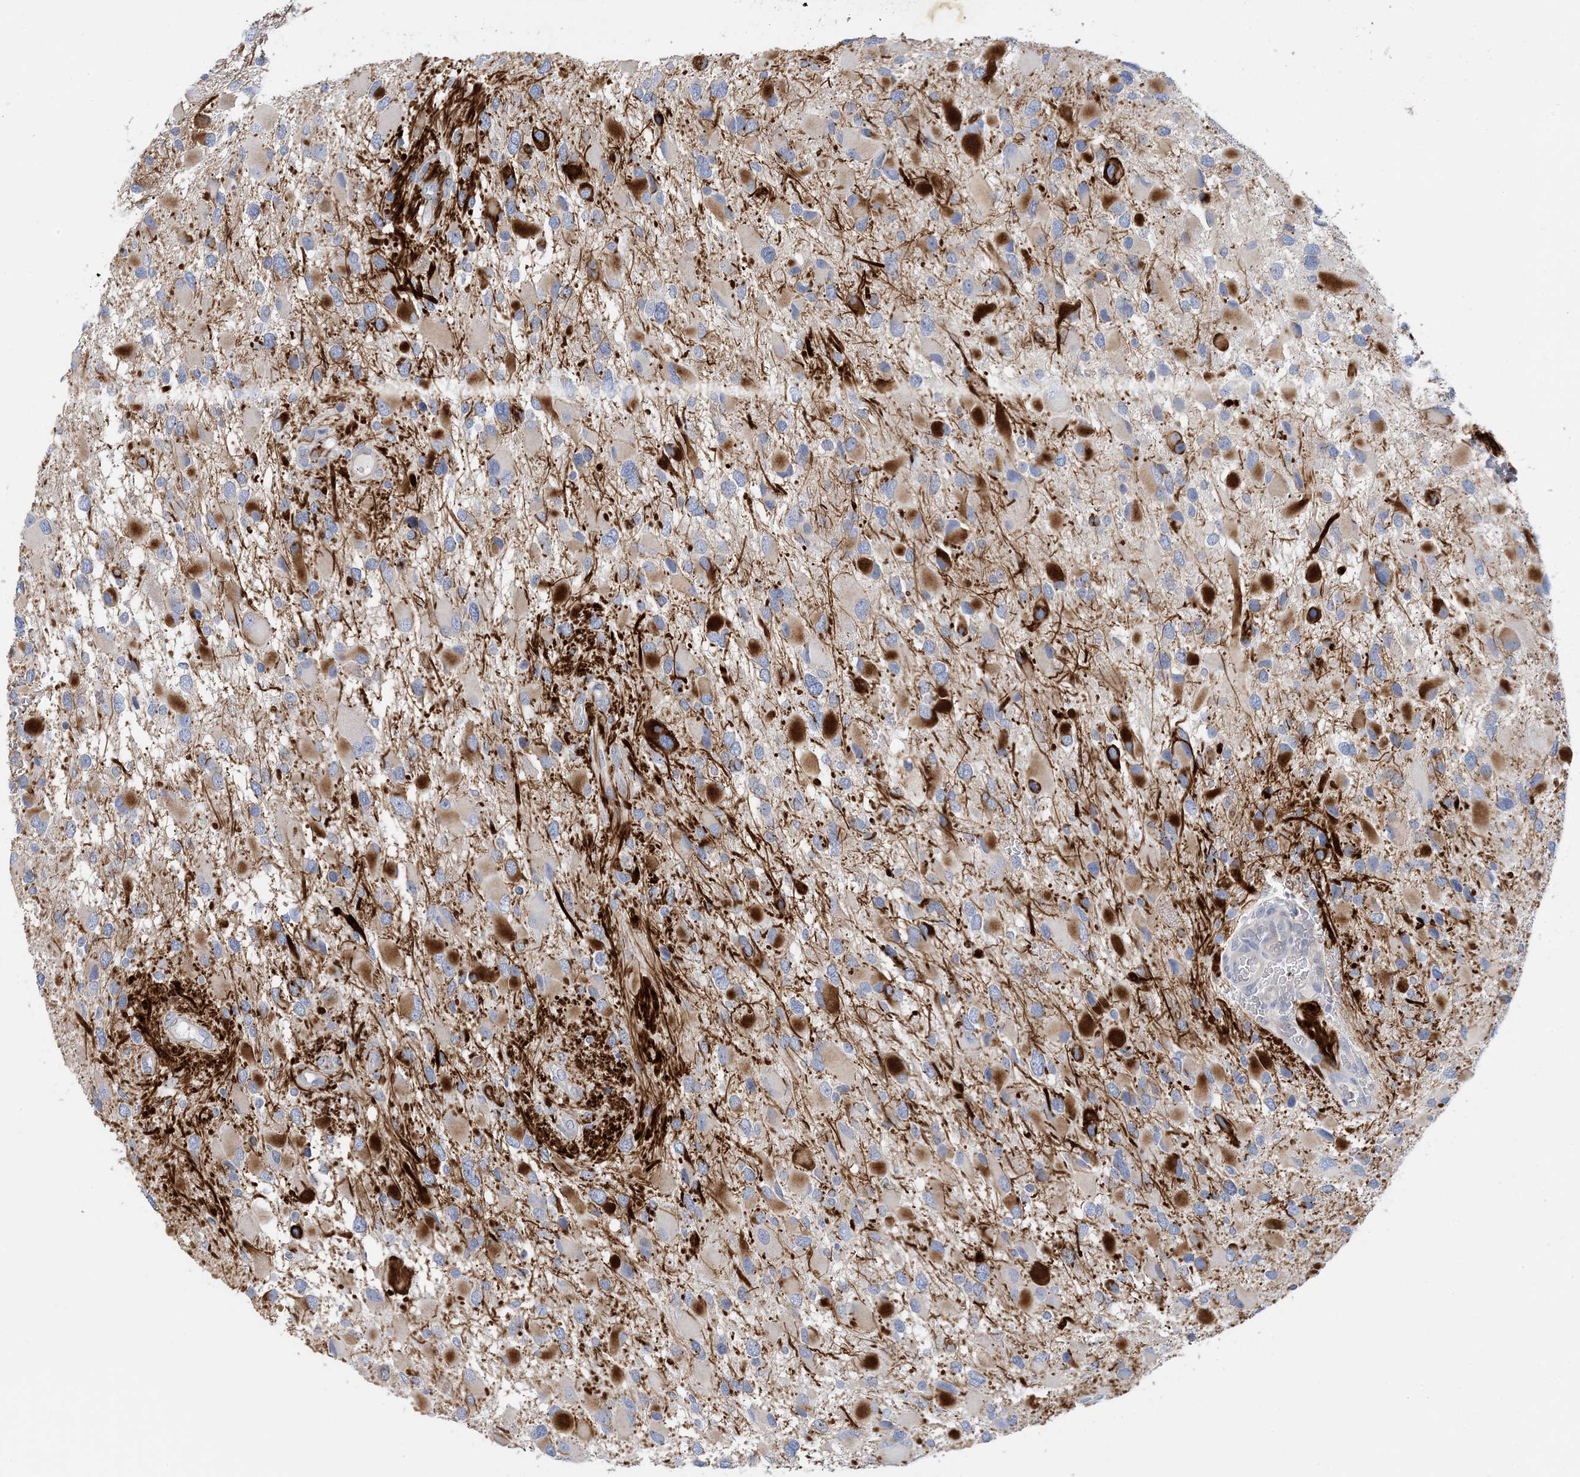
{"staining": {"intensity": "moderate", "quantity": "<25%", "location": "cytoplasmic/membranous"}, "tissue": "glioma", "cell_type": "Tumor cells", "image_type": "cancer", "snomed": [{"axis": "morphology", "description": "Glioma, malignant, High grade"}, {"axis": "topography", "description": "Brain"}], "caption": "About <25% of tumor cells in malignant high-grade glioma show moderate cytoplasmic/membranous protein expression as visualized by brown immunohistochemical staining.", "gene": "ZCCHC18", "patient": {"sex": "male", "age": 53}}